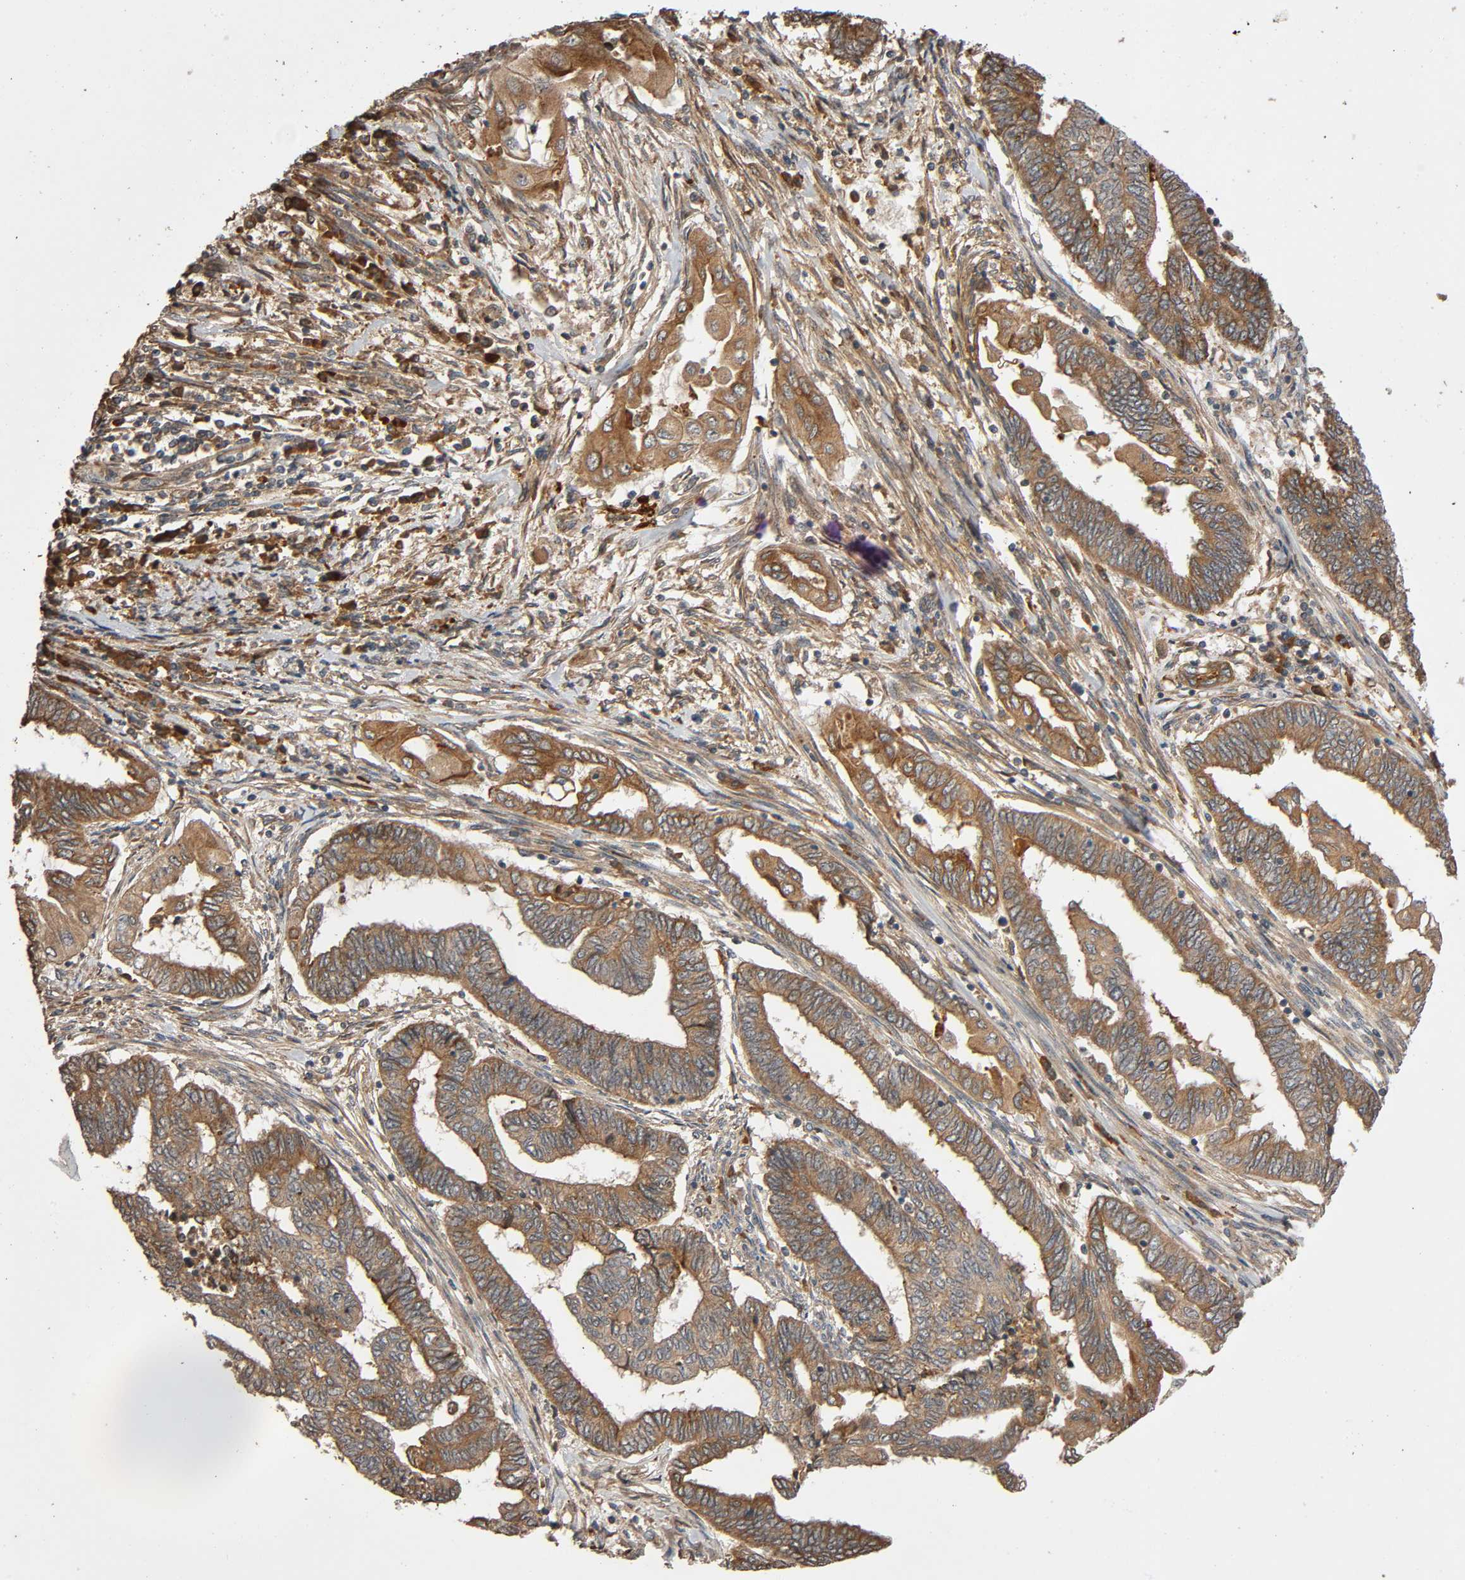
{"staining": {"intensity": "moderate", "quantity": ">75%", "location": "cytoplasmic/membranous"}, "tissue": "endometrial cancer", "cell_type": "Tumor cells", "image_type": "cancer", "snomed": [{"axis": "morphology", "description": "Adenocarcinoma, NOS"}, {"axis": "topography", "description": "Uterus"}, {"axis": "topography", "description": "Endometrium"}], "caption": "Immunohistochemical staining of human adenocarcinoma (endometrial) shows medium levels of moderate cytoplasmic/membranous protein expression in about >75% of tumor cells.", "gene": "MAP3K8", "patient": {"sex": "female", "age": 70}}